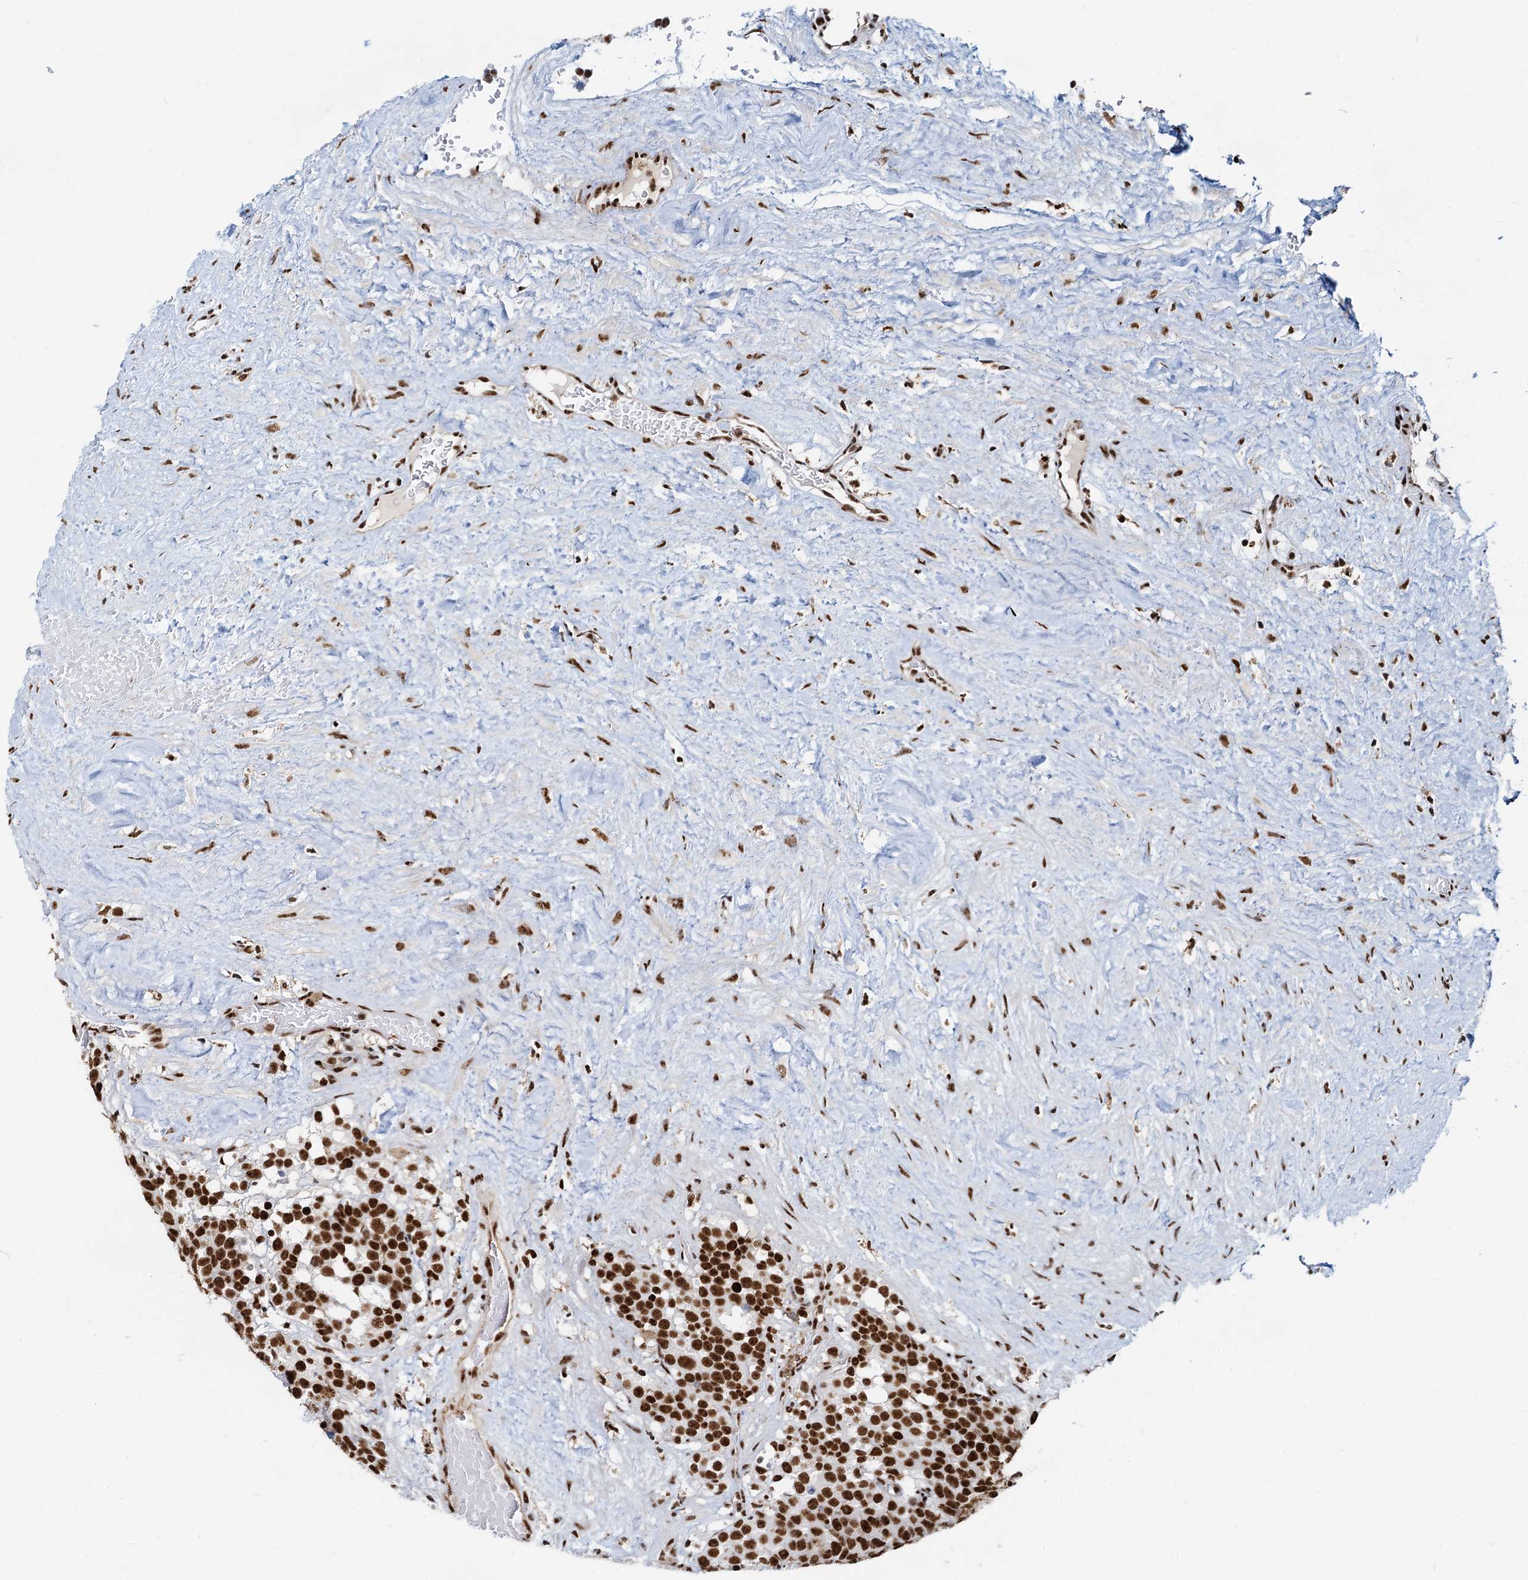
{"staining": {"intensity": "strong", "quantity": ">75%", "location": "nuclear"}, "tissue": "testis cancer", "cell_type": "Tumor cells", "image_type": "cancer", "snomed": [{"axis": "morphology", "description": "Seminoma, NOS"}, {"axis": "topography", "description": "Testis"}], "caption": "Testis cancer was stained to show a protein in brown. There is high levels of strong nuclear staining in about >75% of tumor cells. Using DAB (3,3'-diaminobenzidine) (brown) and hematoxylin (blue) stains, captured at high magnification using brightfield microscopy.", "gene": "RBM26", "patient": {"sex": "male", "age": 71}}